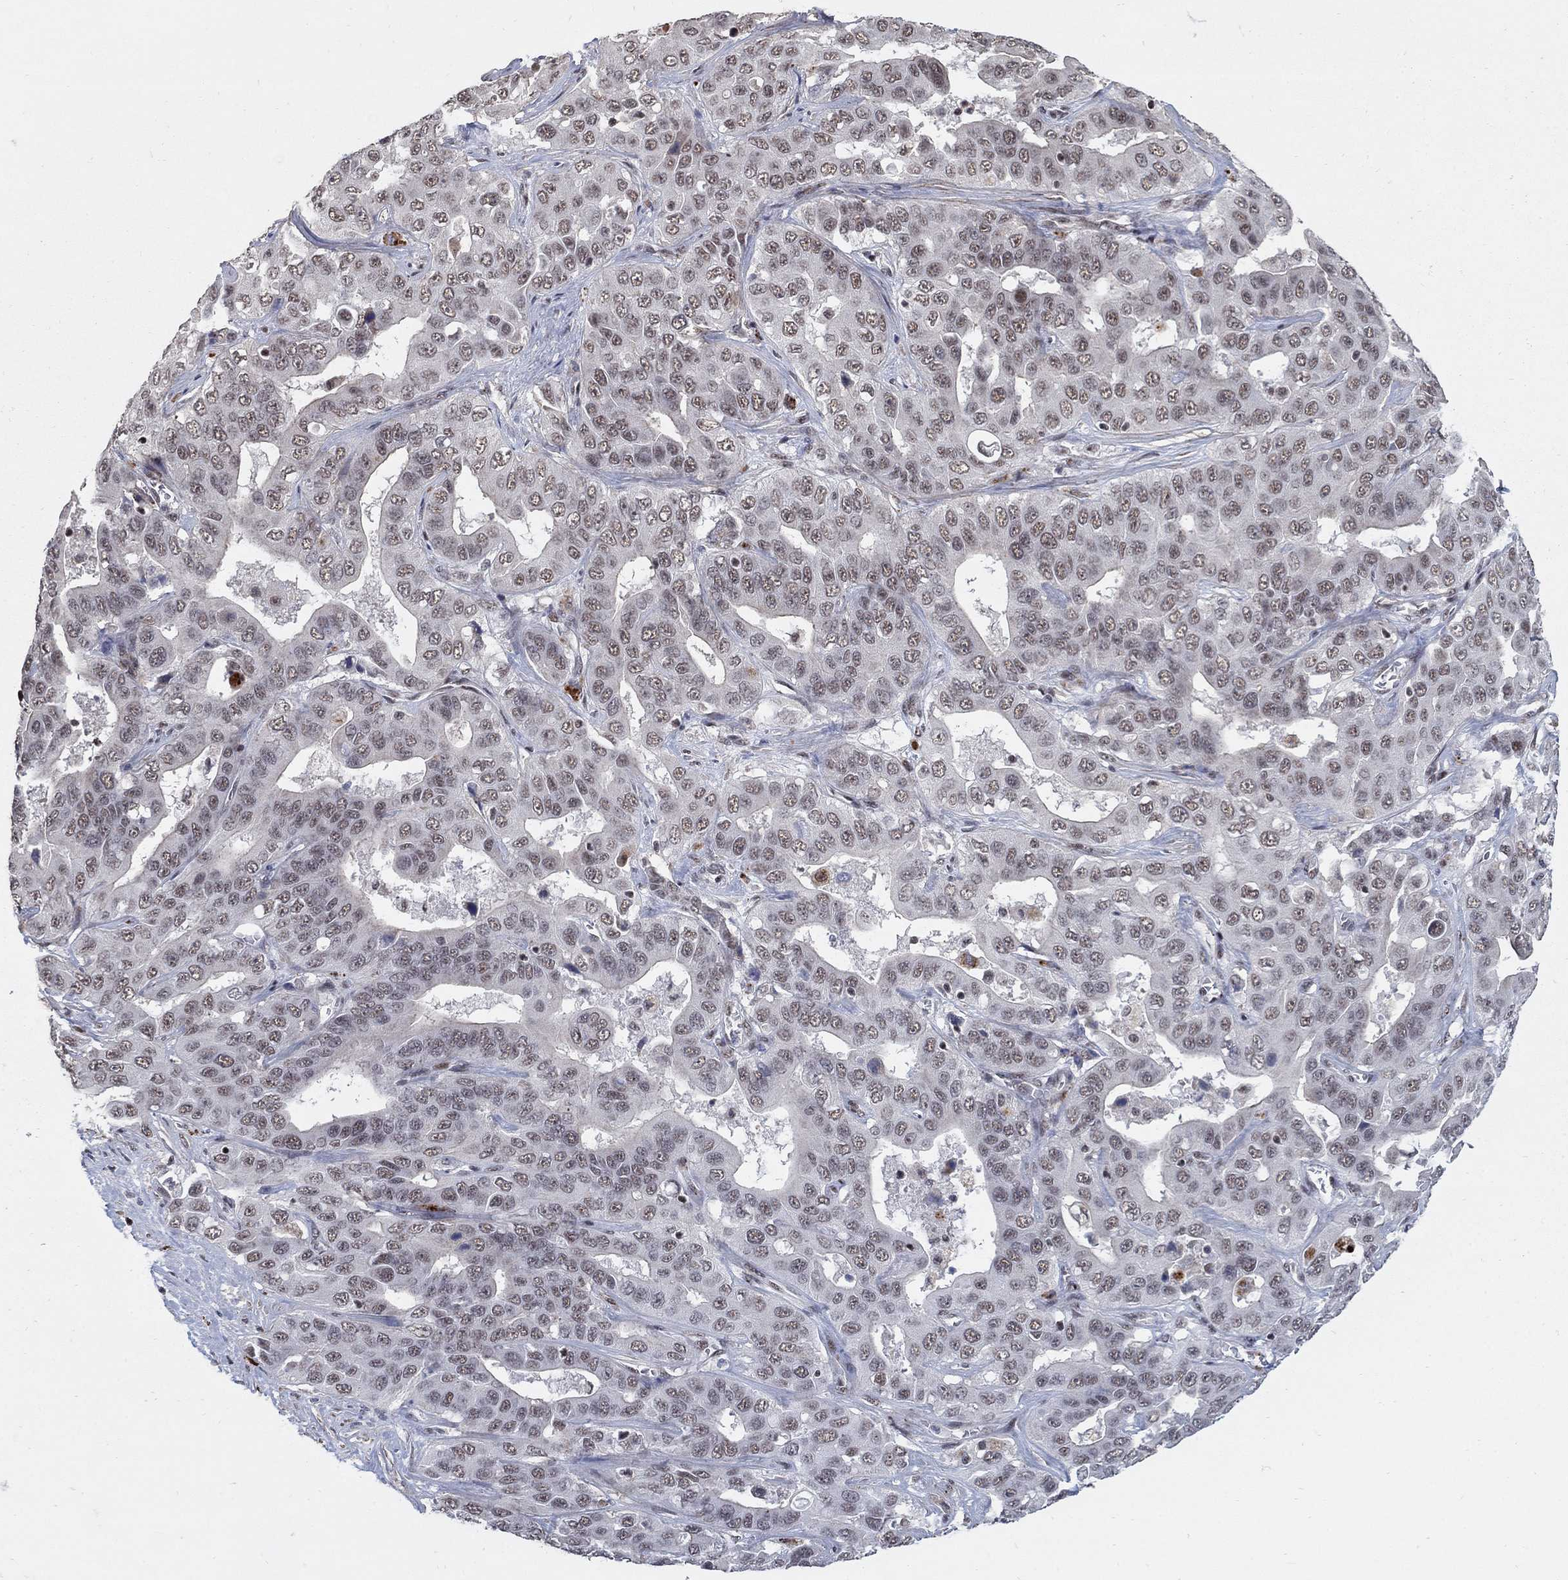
{"staining": {"intensity": "weak", "quantity": "<25%", "location": "nuclear"}, "tissue": "liver cancer", "cell_type": "Tumor cells", "image_type": "cancer", "snomed": [{"axis": "morphology", "description": "Cholangiocarcinoma"}, {"axis": "topography", "description": "Liver"}], "caption": "Liver cancer (cholangiocarcinoma) was stained to show a protein in brown. There is no significant staining in tumor cells.", "gene": "PNISR", "patient": {"sex": "female", "age": 52}}